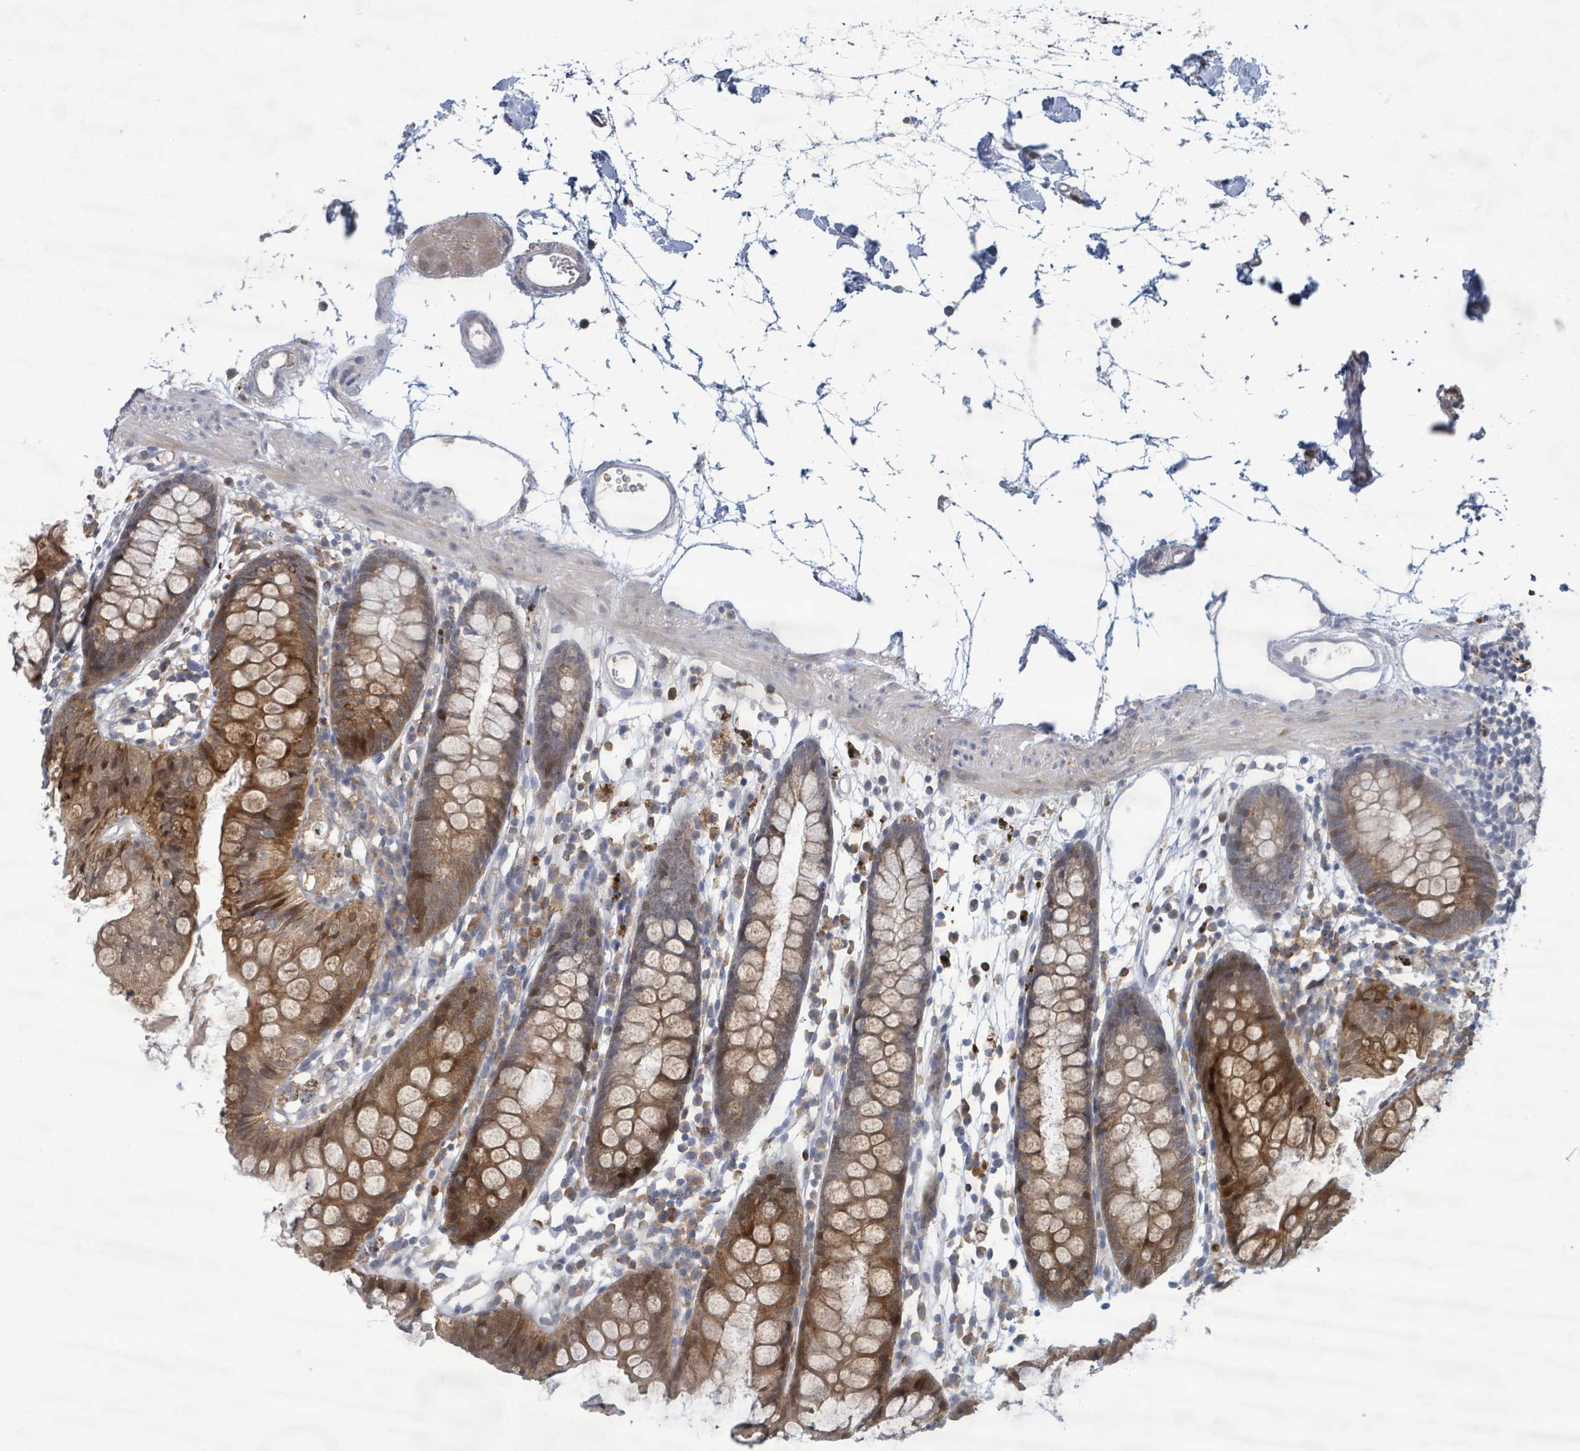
{"staining": {"intensity": "moderate", "quantity": "25%-75%", "location": "cytoplasmic/membranous"}, "tissue": "colon", "cell_type": "Endothelial cells", "image_type": "normal", "snomed": [{"axis": "morphology", "description": "Normal tissue, NOS"}, {"axis": "topography", "description": "Colon"}], "caption": "Normal colon shows moderate cytoplasmic/membranous expression in about 25%-75% of endothelial cells, visualized by immunohistochemistry. The staining is performed using DAB brown chromogen to label protein expression. The nuclei are counter-stained blue using hematoxylin.", "gene": "SHROOM2", "patient": {"sex": "female", "age": 82}}